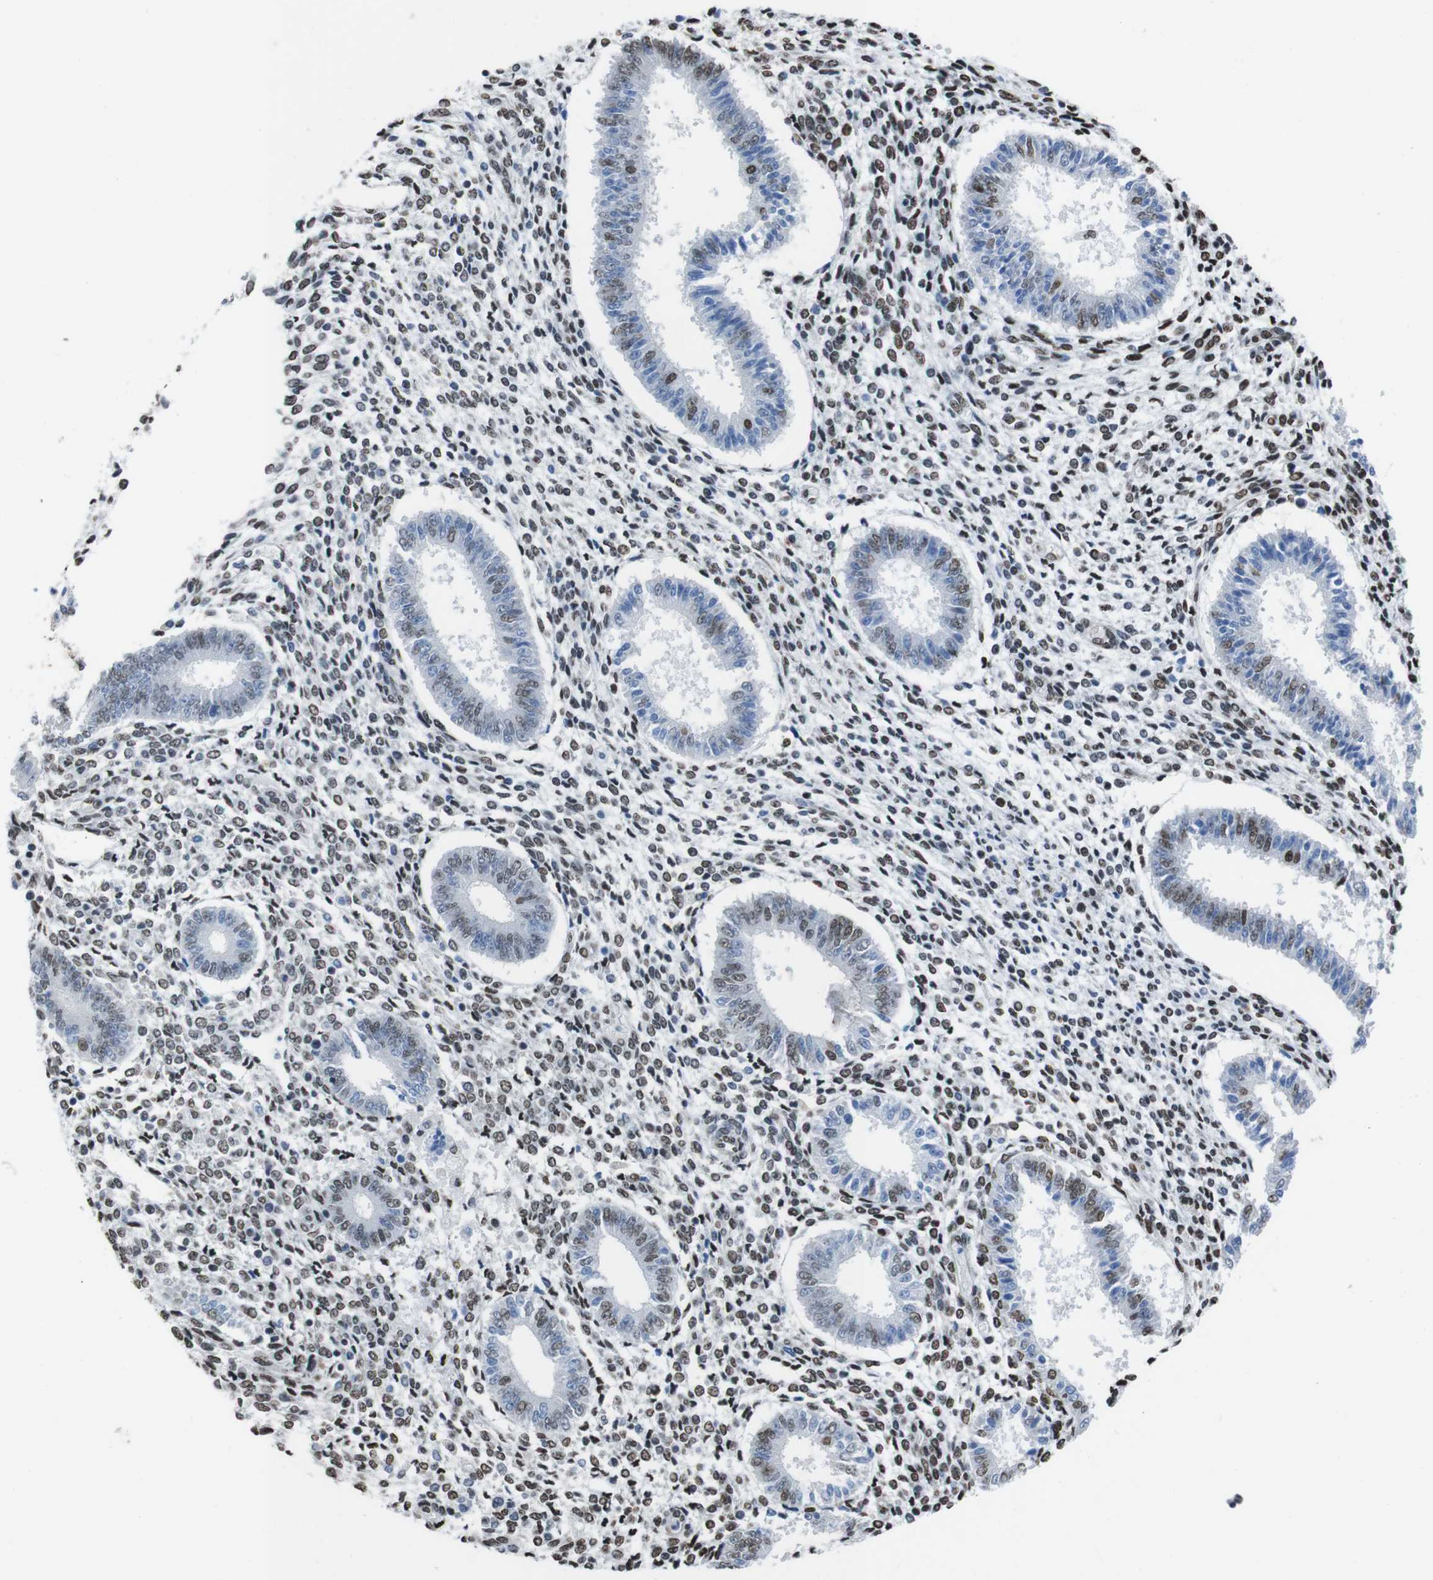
{"staining": {"intensity": "moderate", "quantity": ">75%", "location": "nuclear"}, "tissue": "endometrium", "cell_type": "Cells in endometrial stroma", "image_type": "normal", "snomed": [{"axis": "morphology", "description": "Normal tissue, NOS"}, {"axis": "topography", "description": "Endometrium"}], "caption": "Protein staining demonstrates moderate nuclear staining in approximately >75% of cells in endometrial stroma in benign endometrium.", "gene": "PIP4P2", "patient": {"sex": "female", "age": 35}}